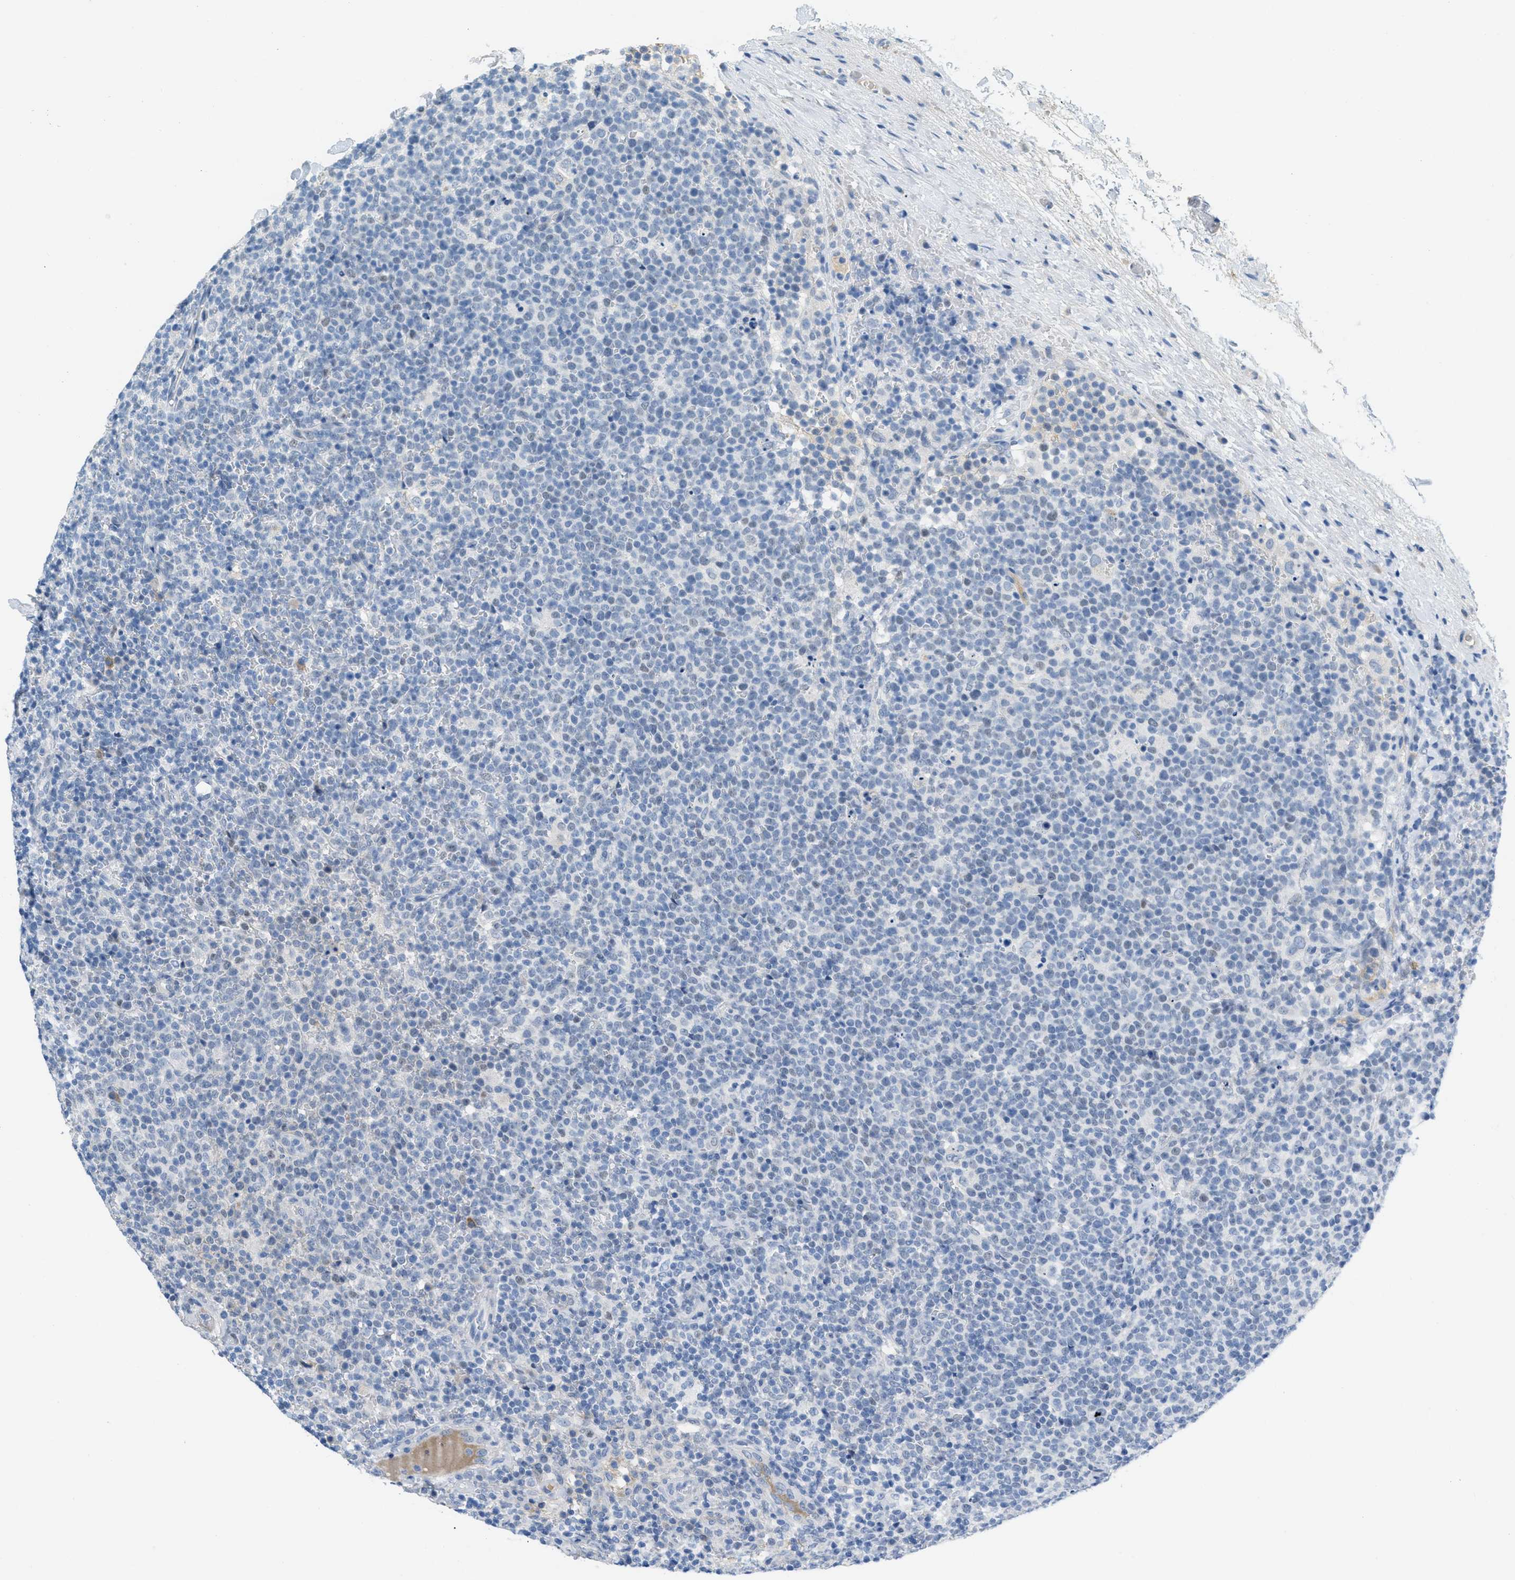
{"staining": {"intensity": "weak", "quantity": "<25%", "location": "nuclear"}, "tissue": "lymphoma", "cell_type": "Tumor cells", "image_type": "cancer", "snomed": [{"axis": "morphology", "description": "Malignant lymphoma, non-Hodgkin's type, High grade"}, {"axis": "topography", "description": "Lymph node"}], "caption": "The photomicrograph reveals no staining of tumor cells in lymphoma.", "gene": "HSF2", "patient": {"sex": "male", "age": 61}}